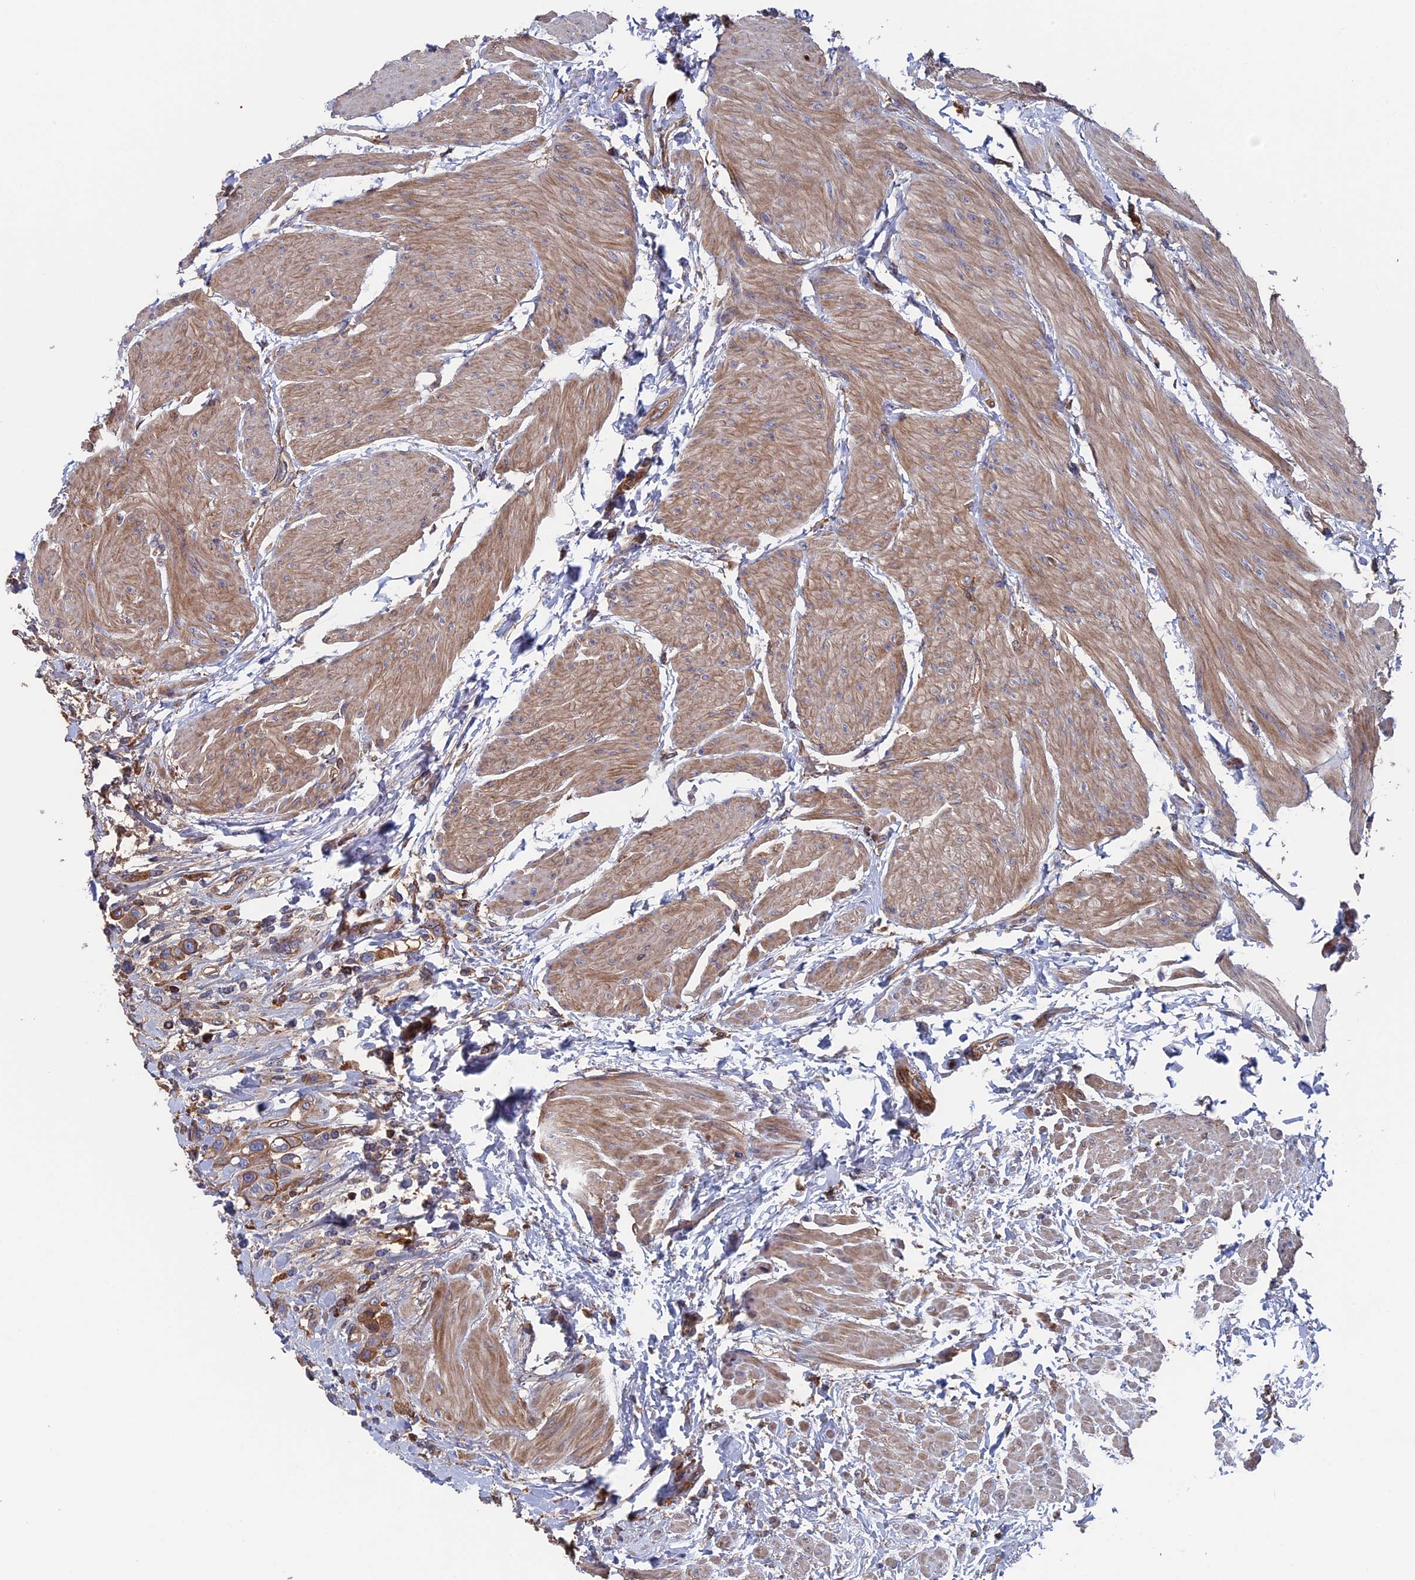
{"staining": {"intensity": "moderate", "quantity": ">75%", "location": "cytoplasmic/membranous"}, "tissue": "urothelial cancer", "cell_type": "Tumor cells", "image_type": "cancer", "snomed": [{"axis": "morphology", "description": "Urothelial carcinoma, High grade"}, {"axis": "topography", "description": "Urinary bladder"}], "caption": "Urothelial carcinoma (high-grade) stained with DAB (3,3'-diaminobenzidine) IHC demonstrates medium levels of moderate cytoplasmic/membranous expression in approximately >75% of tumor cells.", "gene": "RPUSD1", "patient": {"sex": "male", "age": 50}}